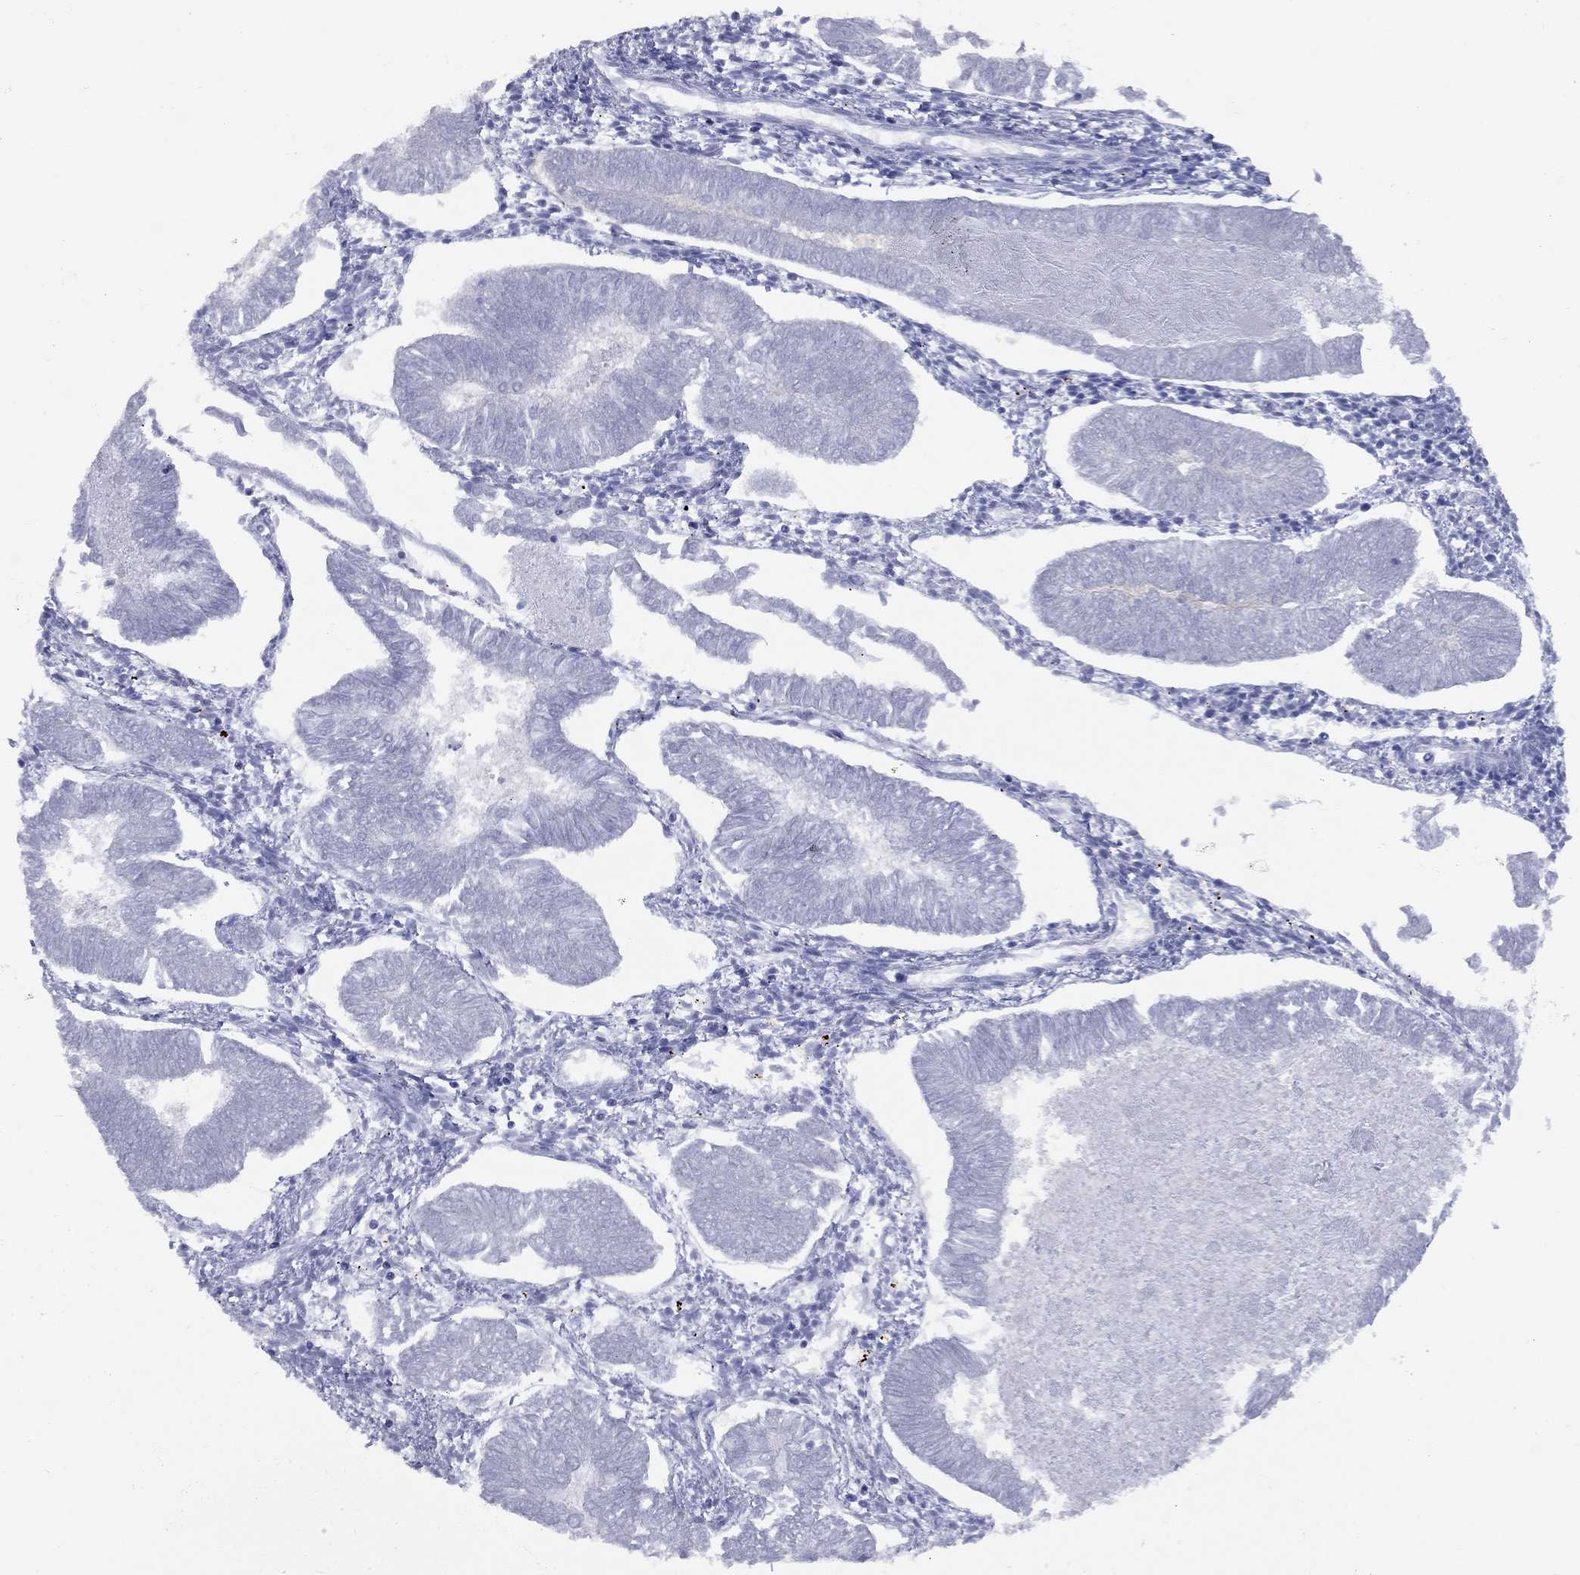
{"staining": {"intensity": "negative", "quantity": "none", "location": "none"}, "tissue": "endometrial cancer", "cell_type": "Tumor cells", "image_type": "cancer", "snomed": [{"axis": "morphology", "description": "Adenocarcinoma, NOS"}, {"axis": "topography", "description": "Endometrium"}], "caption": "Immunohistochemical staining of endometrial cancer exhibits no significant staining in tumor cells. (Brightfield microscopy of DAB (3,3'-diaminobenzidine) IHC at high magnification).", "gene": "CCNA1", "patient": {"sex": "female", "age": 53}}